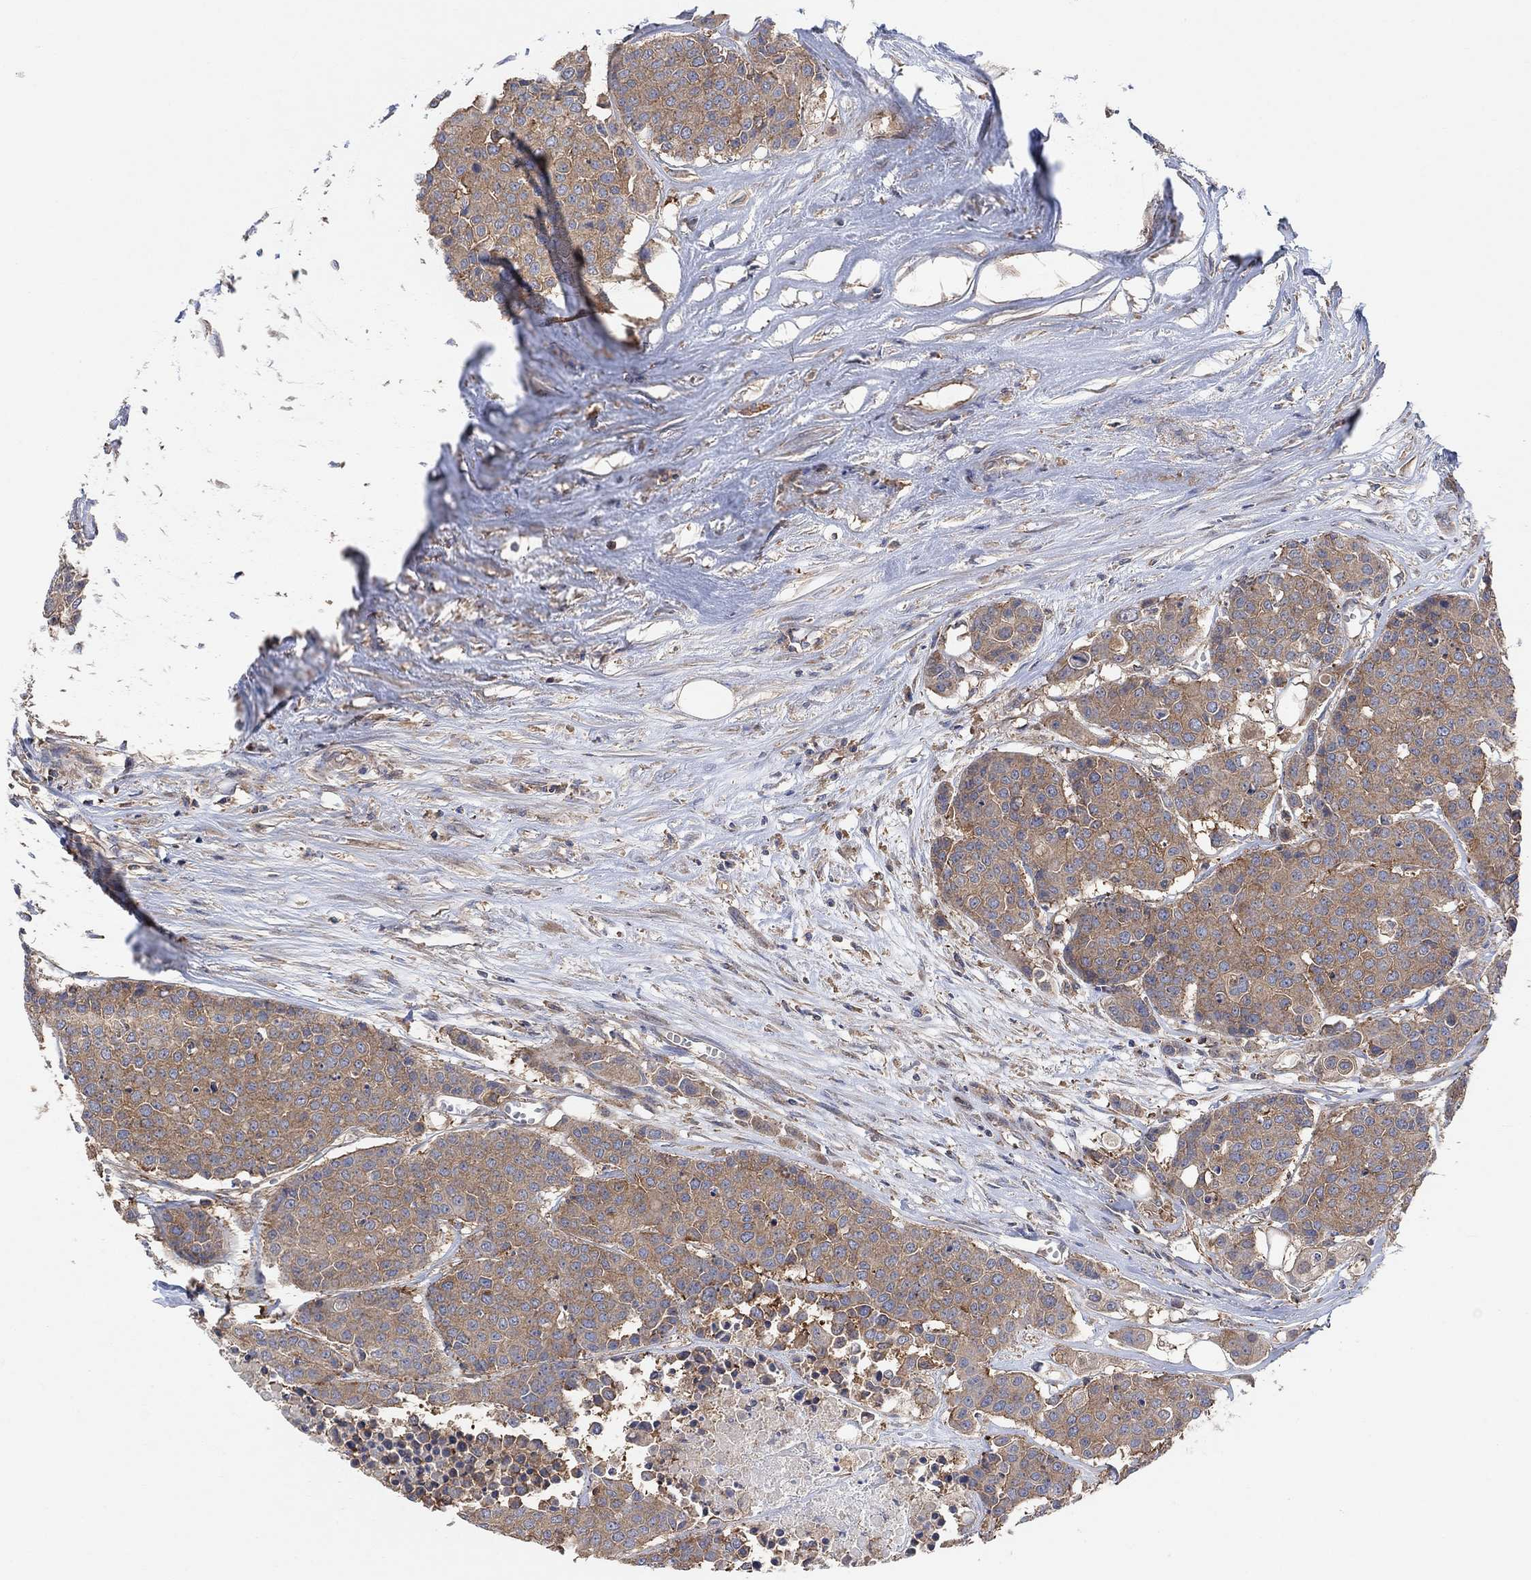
{"staining": {"intensity": "moderate", "quantity": ">75%", "location": "cytoplasmic/membranous"}, "tissue": "carcinoid", "cell_type": "Tumor cells", "image_type": "cancer", "snomed": [{"axis": "morphology", "description": "Carcinoid, malignant, NOS"}, {"axis": "topography", "description": "Colon"}], "caption": "Immunohistochemistry (IHC) photomicrograph of neoplastic tissue: carcinoid stained using immunohistochemistry (IHC) reveals medium levels of moderate protein expression localized specifically in the cytoplasmic/membranous of tumor cells, appearing as a cytoplasmic/membranous brown color.", "gene": "BLOC1S3", "patient": {"sex": "male", "age": 81}}